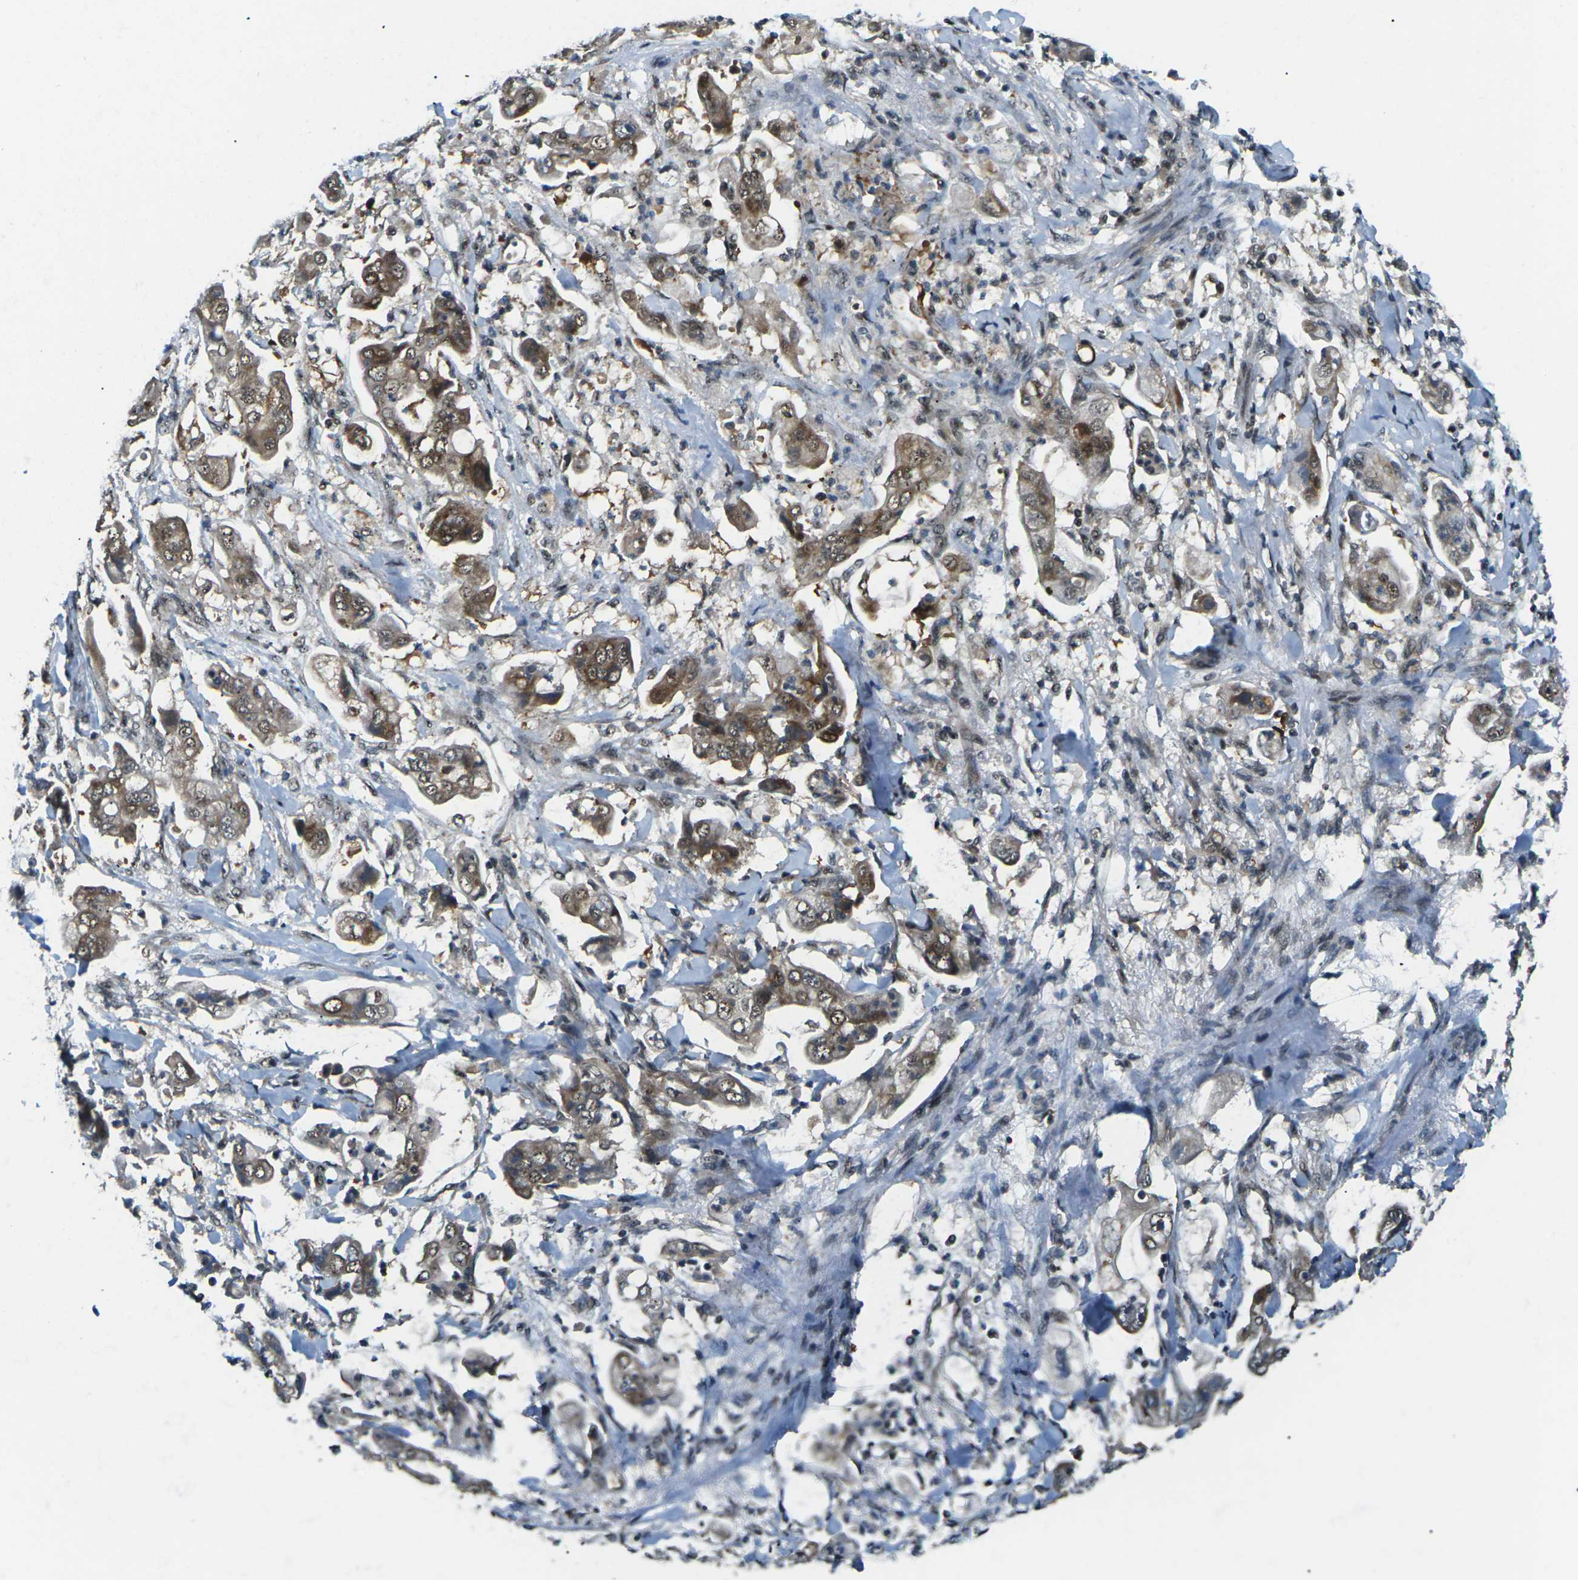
{"staining": {"intensity": "moderate", "quantity": ">75%", "location": "cytoplasmic/membranous,nuclear"}, "tissue": "stomach cancer", "cell_type": "Tumor cells", "image_type": "cancer", "snomed": [{"axis": "morphology", "description": "Adenocarcinoma, NOS"}, {"axis": "topography", "description": "Stomach"}], "caption": "Tumor cells exhibit medium levels of moderate cytoplasmic/membranous and nuclear expression in approximately >75% of cells in stomach adenocarcinoma.", "gene": "UBE2S", "patient": {"sex": "male", "age": 62}}